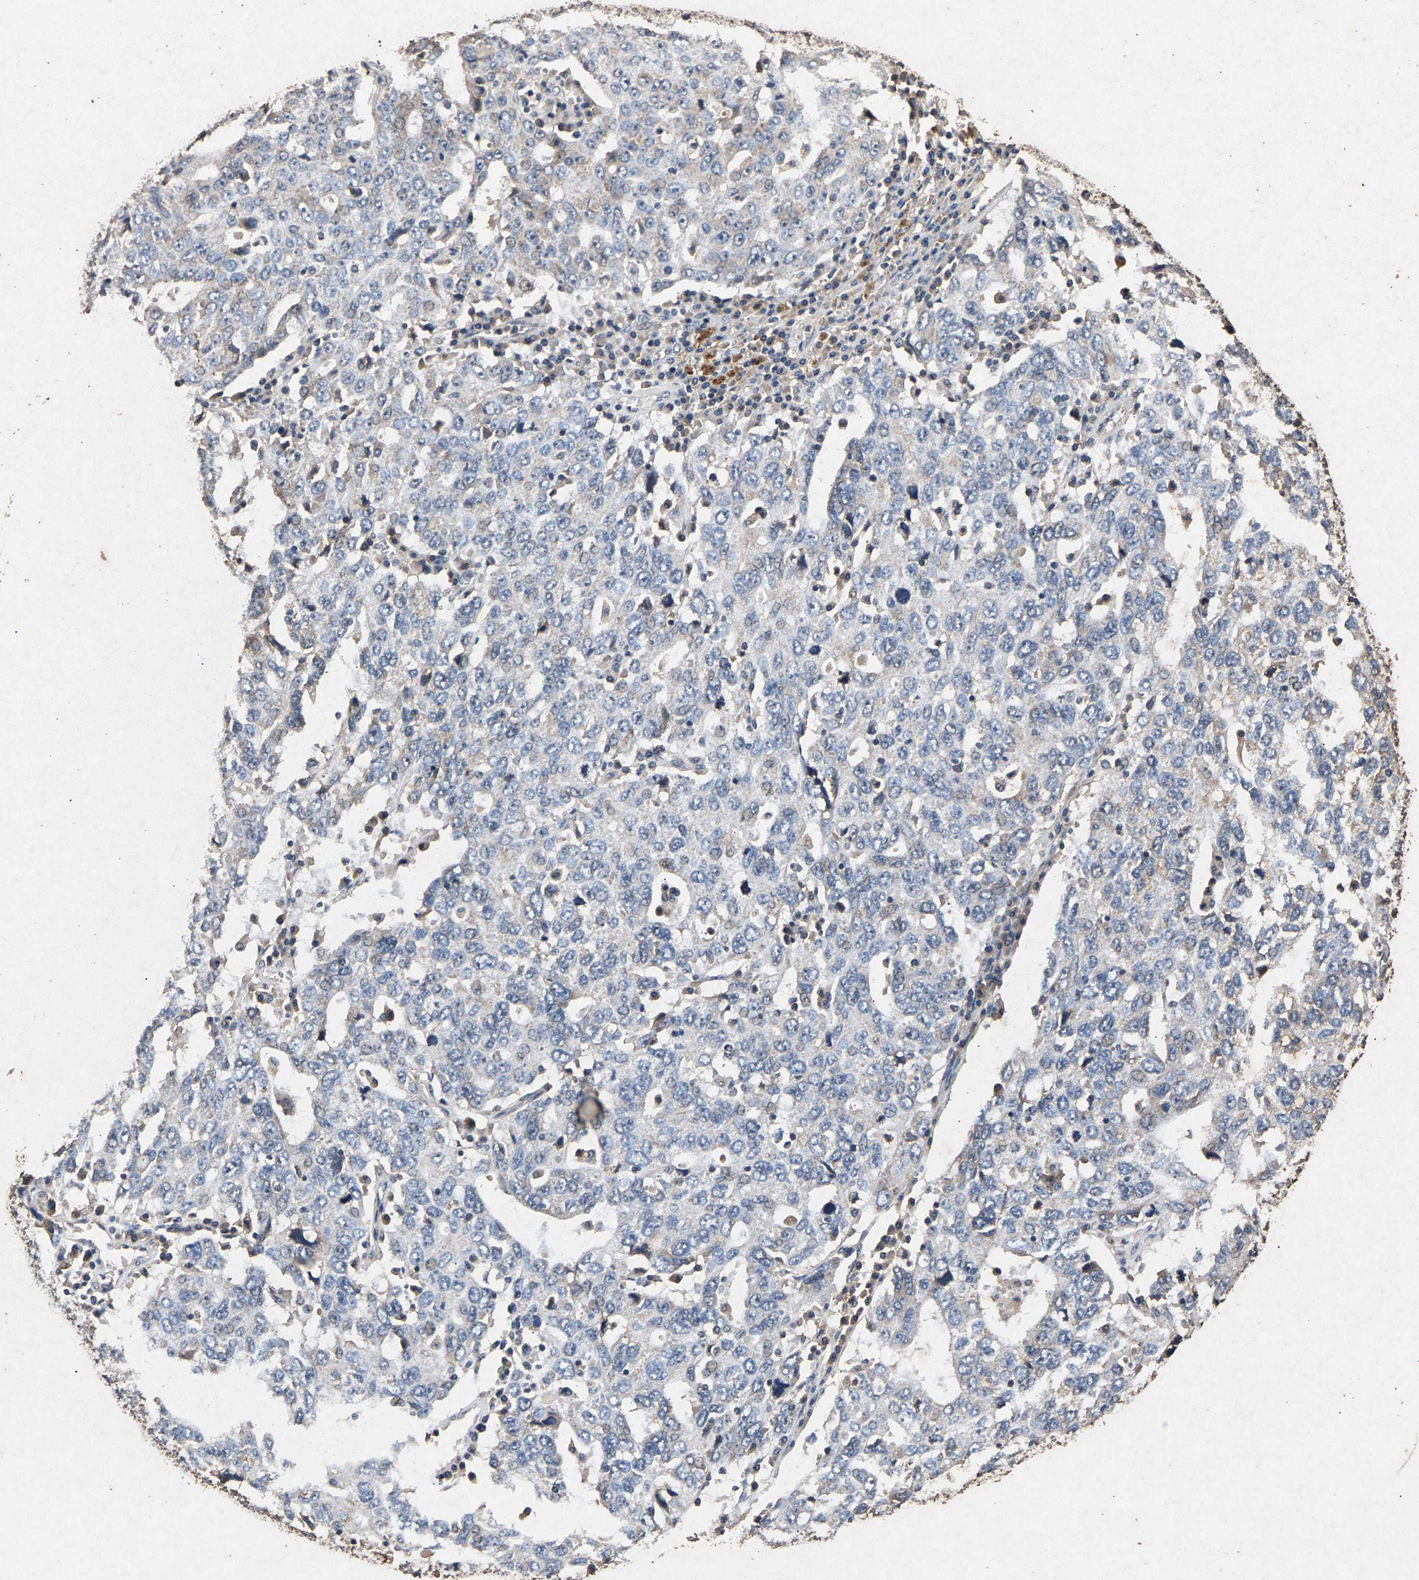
{"staining": {"intensity": "weak", "quantity": "<25%", "location": "cytoplasmic/membranous"}, "tissue": "ovarian cancer", "cell_type": "Tumor cells", "image_type": "cancer", "snomed": [{"axis": "morphology", "description": "Carcinoma, endometroid"}, {"axis": "topography", "description": "Ovary"}], "caption": "DAB immunohistochemical staining of human endometroid carcinoma (ovarian) shows no significant positivity in tumor cells.", "gene": "PPP1CC", "patient": {"sex": "female", "age": 62}}